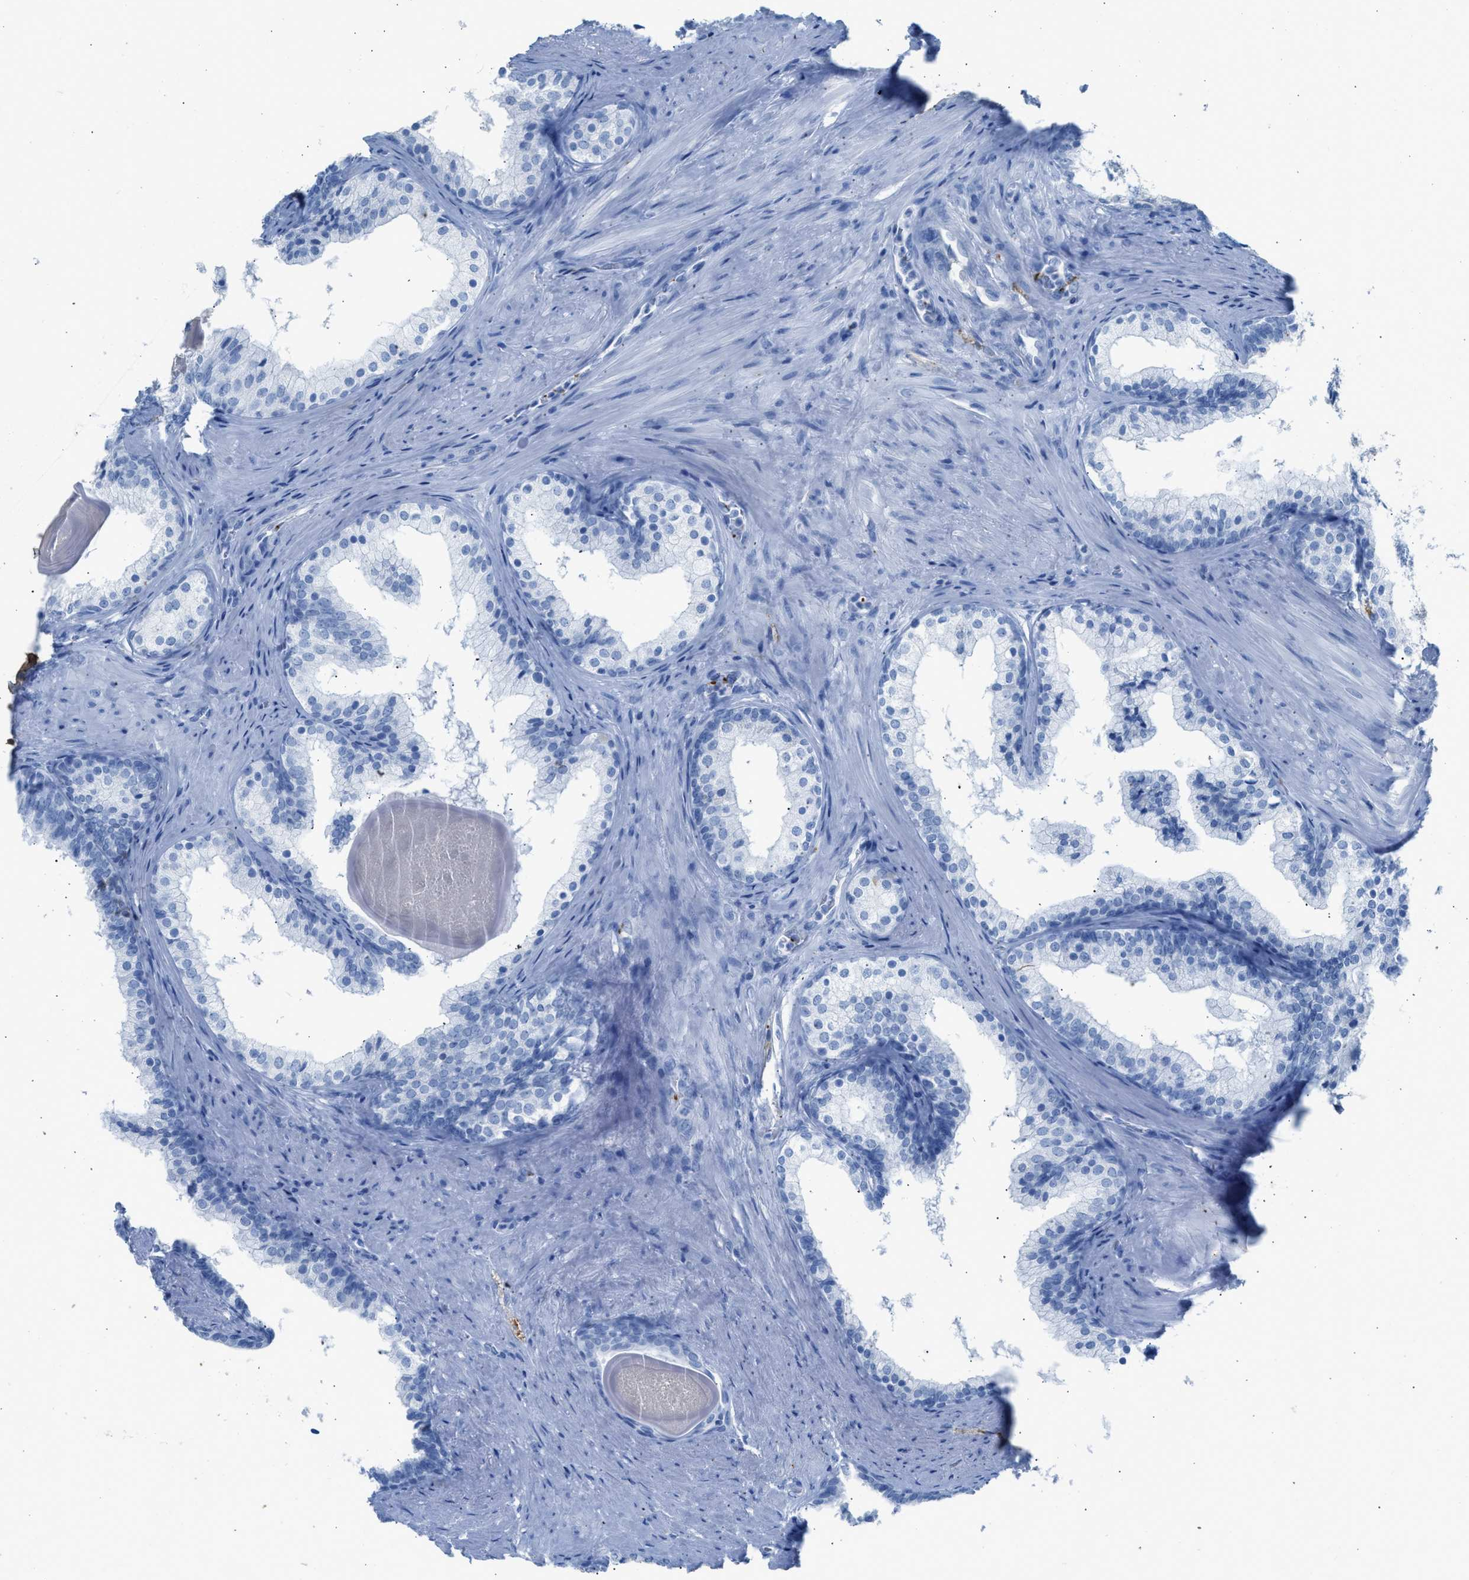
{"staining": {"intensity": "negative", "quantity": "none", "location": "none"}, "tissue": "prostate cancer", "cell_type": "Tumor cells", "image_type": "cancer", "snomed": [{"axis": "morphology", "description": "Adenocarcinoma, Low grade"}, {"axis": "topography", "description": "Prostate"}], "caption": "This is an IHC micrograph of human low-grade adenocarcinoma (prostate). There is no positivity in tumor cells.", "gene": "FAIM2", "patient": {"sex": "male", "age": 69}}